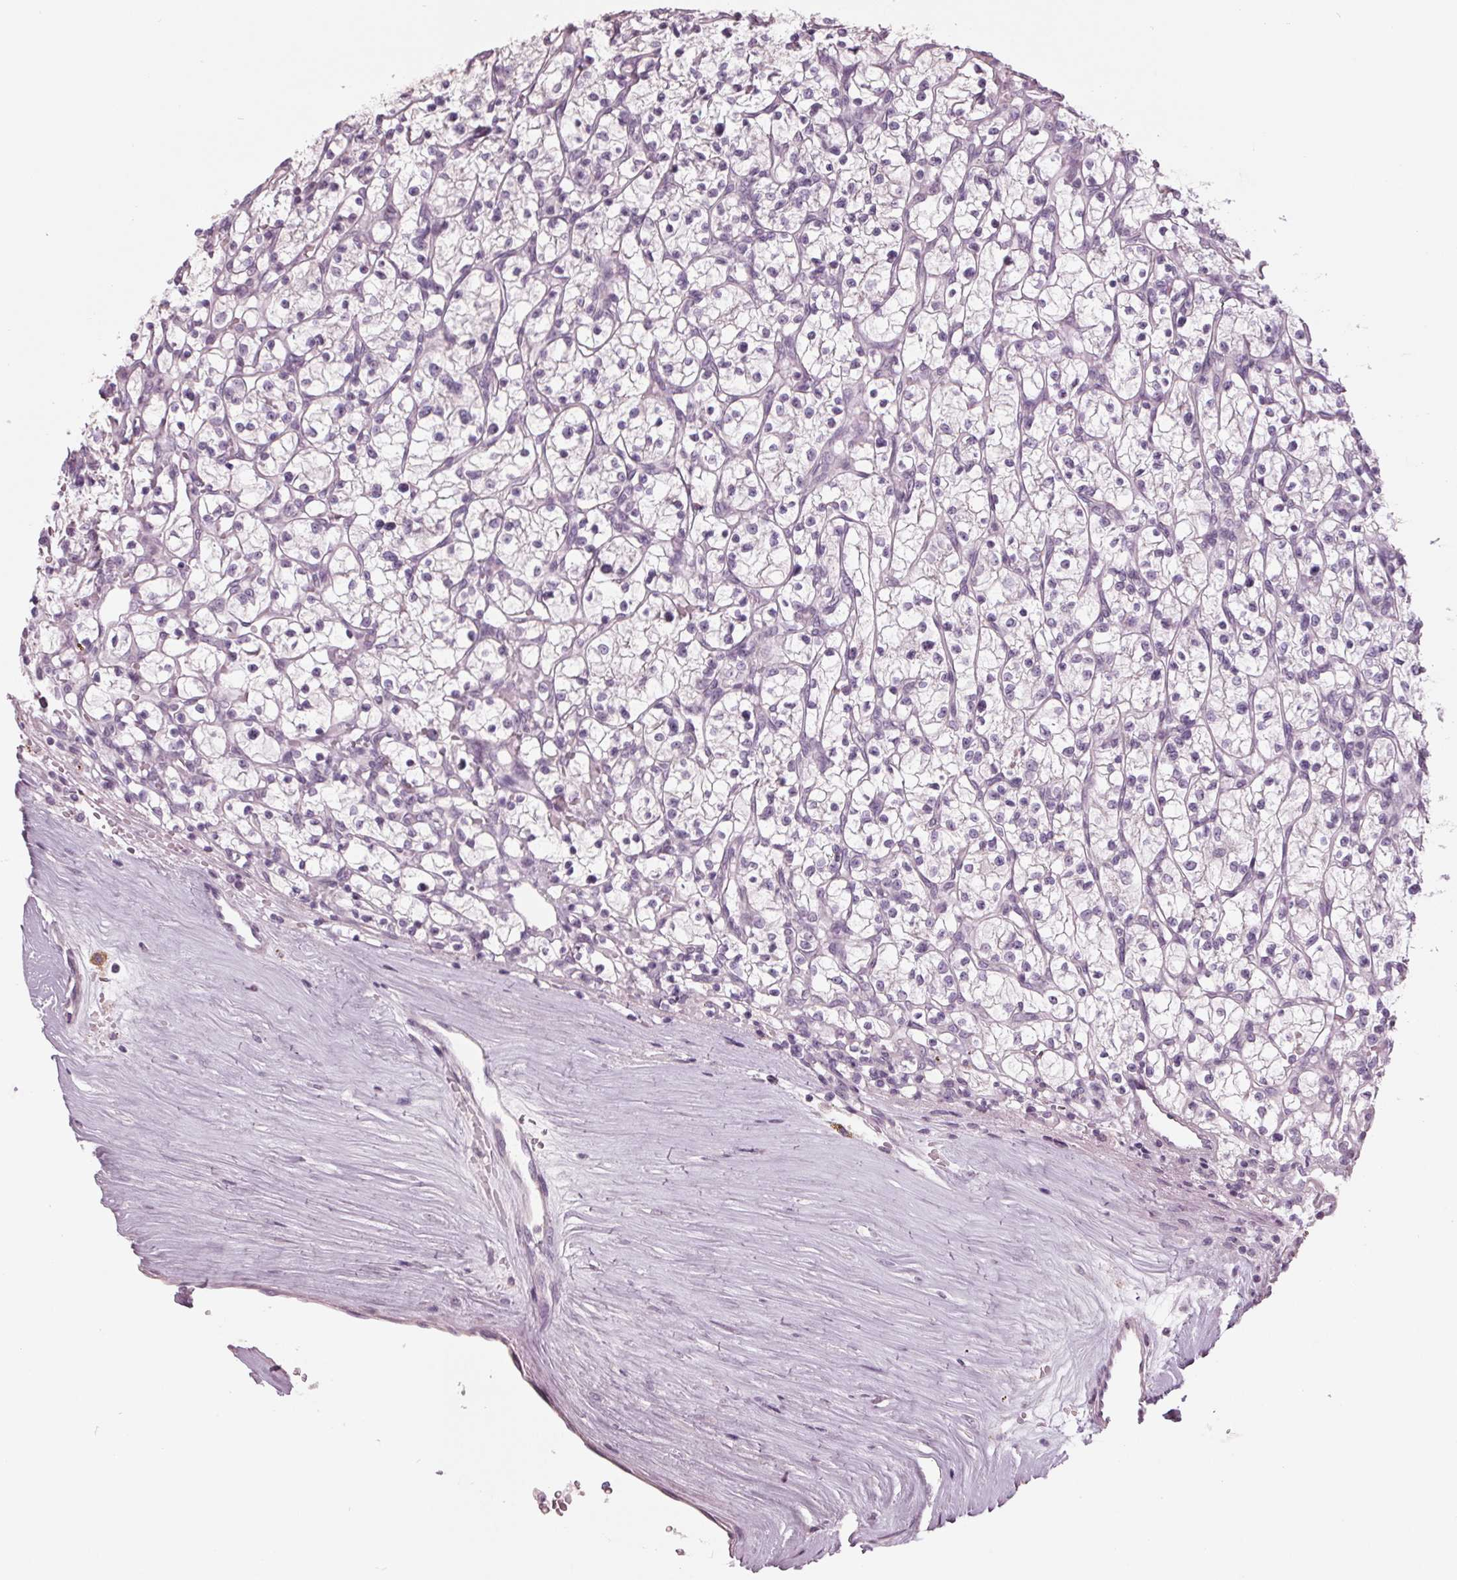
{"staining": {"intensity": "negative", "quantity": "none", "location": "none"}, "tissue": "renal cancer", "cell_type": "Tumor cells", "image_type": "cancer", "snomed": [{"axis": "morphology", "description": "Adenocarcinoma, NOS"}, {"axis": "topography", "description": "Kidney"}], "caption": "Renal cancer (adenocarcinoma) was stained to show a protein in brown. There is no significant positivity in tumor cells.", "gene": "TNNC2", "patient": {"sex": "female", "age": 64}}